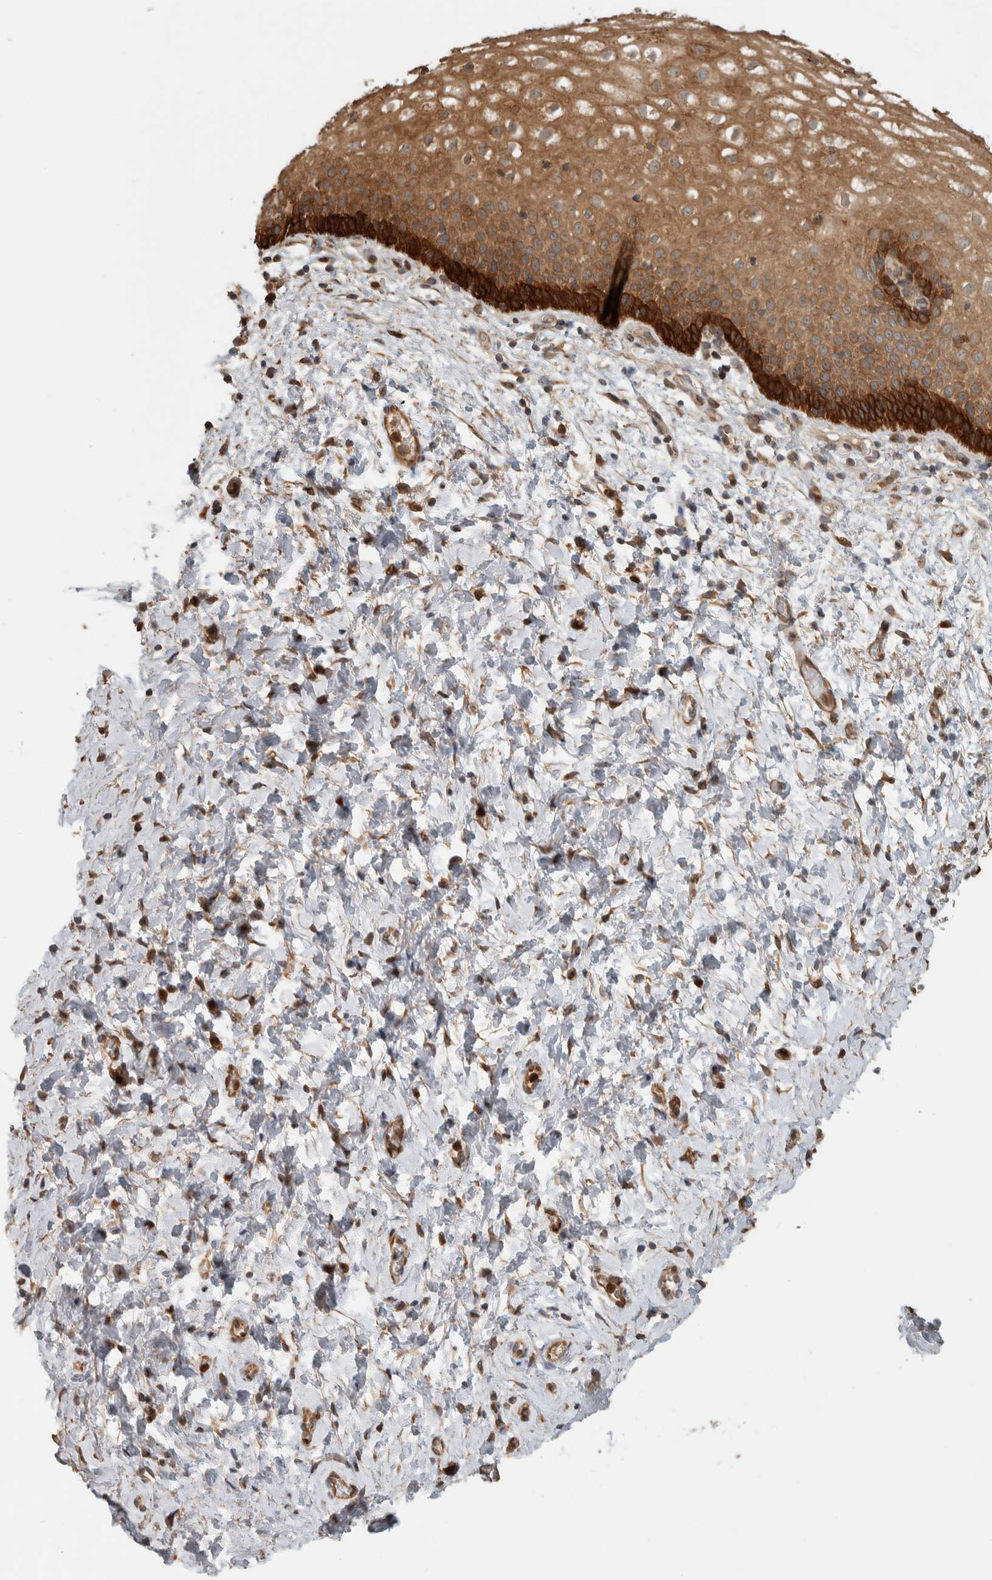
{"staining": {"intensity": "strong", "quantity": ">75%", "location": "cytoplasmic/membranous"}, "tissue": "cervix", "cell_type": "Squamous epithelial cells", "image_type": "normal", "snomed": [{"axis": "morphology", "description": "Normal tissue, NOS"}, {"axis": "topography", "description": "Cervix"}], "caption": "An image of human cervix stained for a protein displays strong cytoplasmic/membranous brown staining in squamous epithelial cells.", "gene": "CNTROB", "patient": {"sex": "female", "age": 72}}